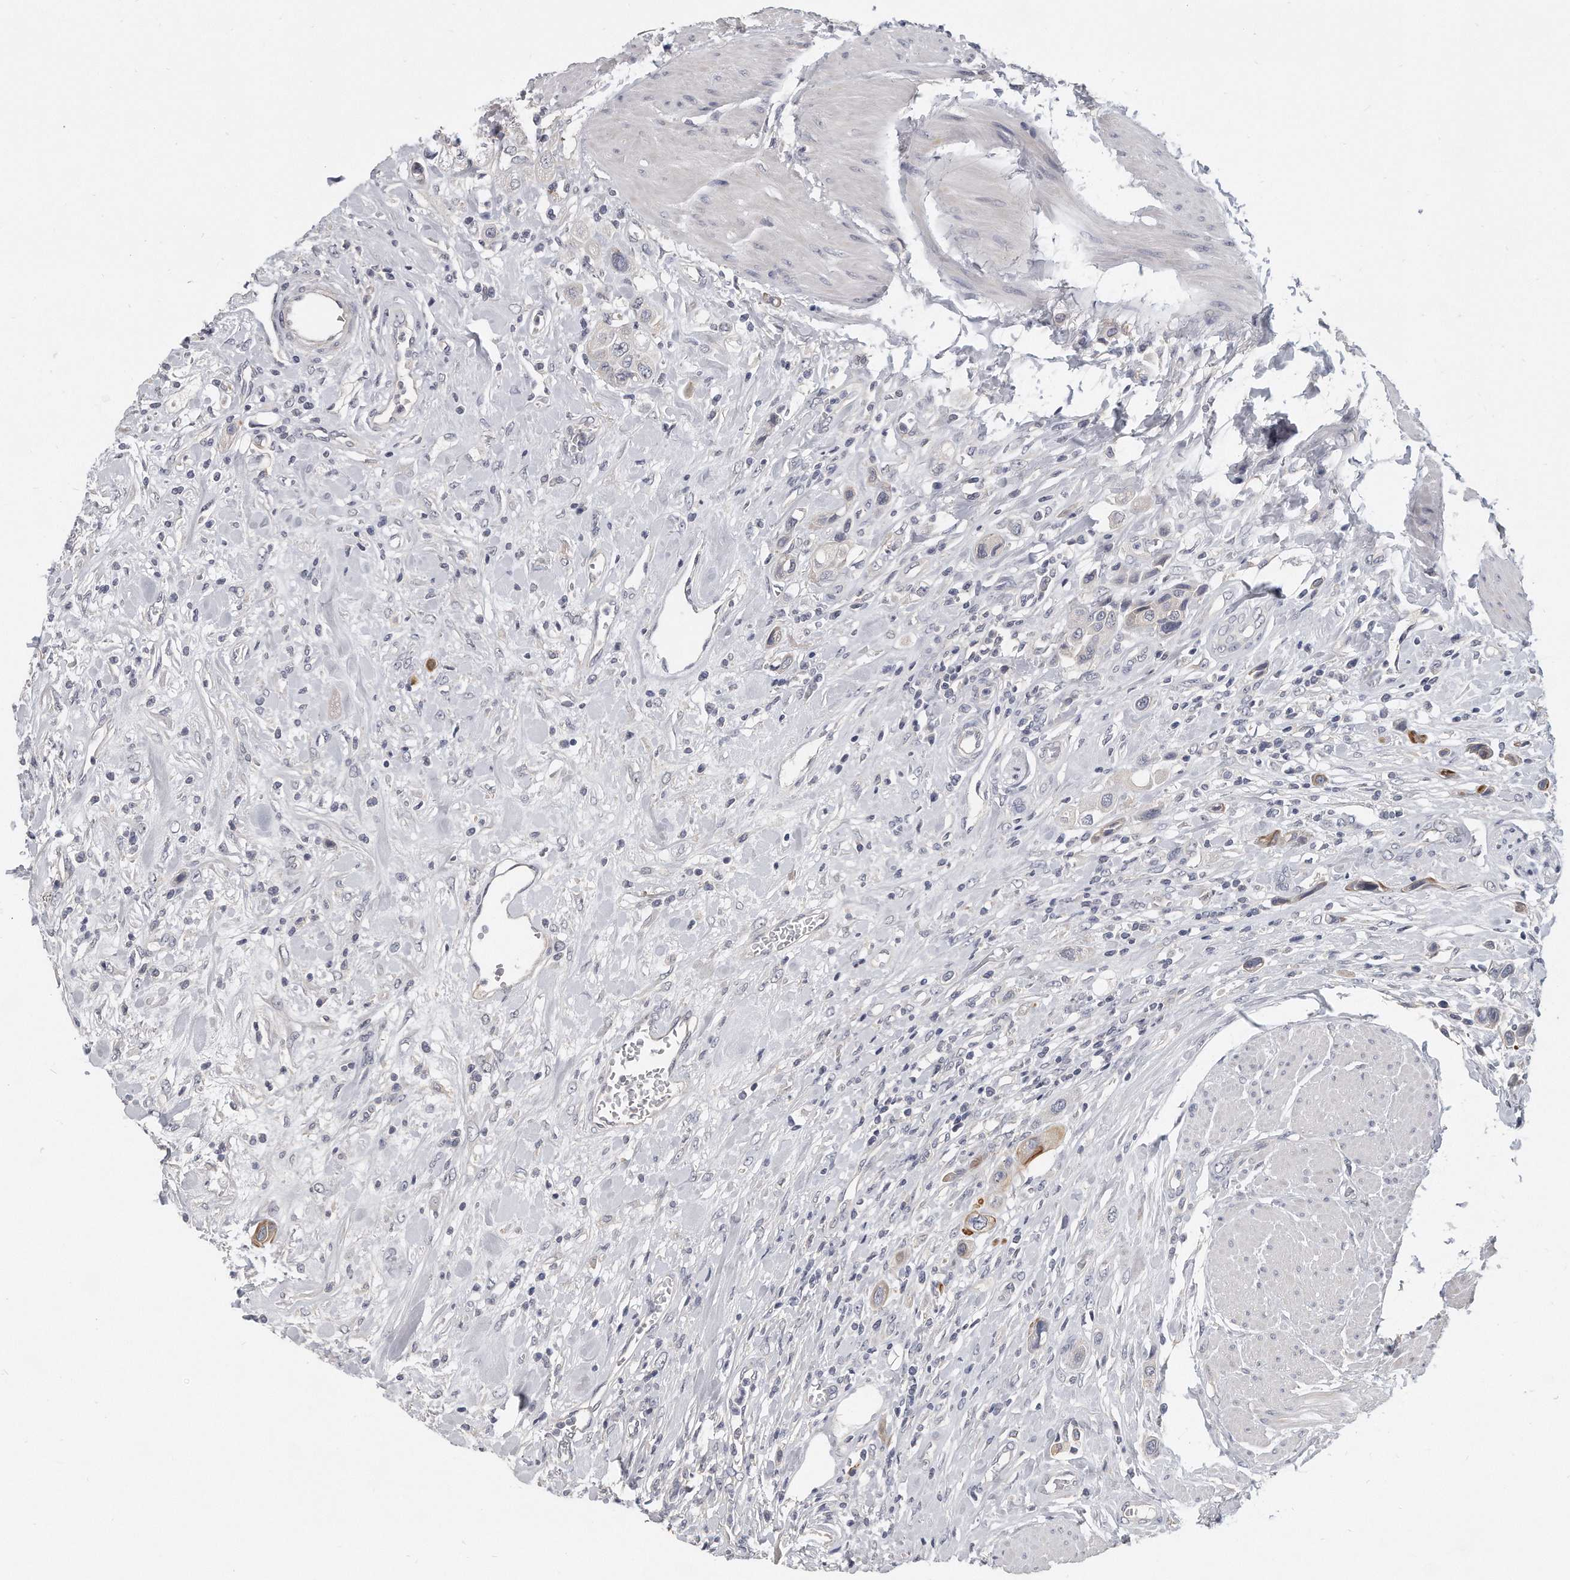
{"staining": {"intensity": "moderate", "quantity": "<25%", "location": "cytoplasmic/membranous"}, "tissue": "urothelial cancer", "cell_type": "Tumor cells", "image_type": "cancer", "snomed": [{"axis": "morphology", "description": "Urothelial carcinoma, High grade"}, {"axis": "topography", "description": "Urinary bladder"}], "caption": "Tumor cells exhibit low levels of moderate cytoplasmic/membranous expression in approximately <25% of cells in human urothelial cancer.", "gene": "KLHL7", "patient": {"sex": "male", "age": 50}}